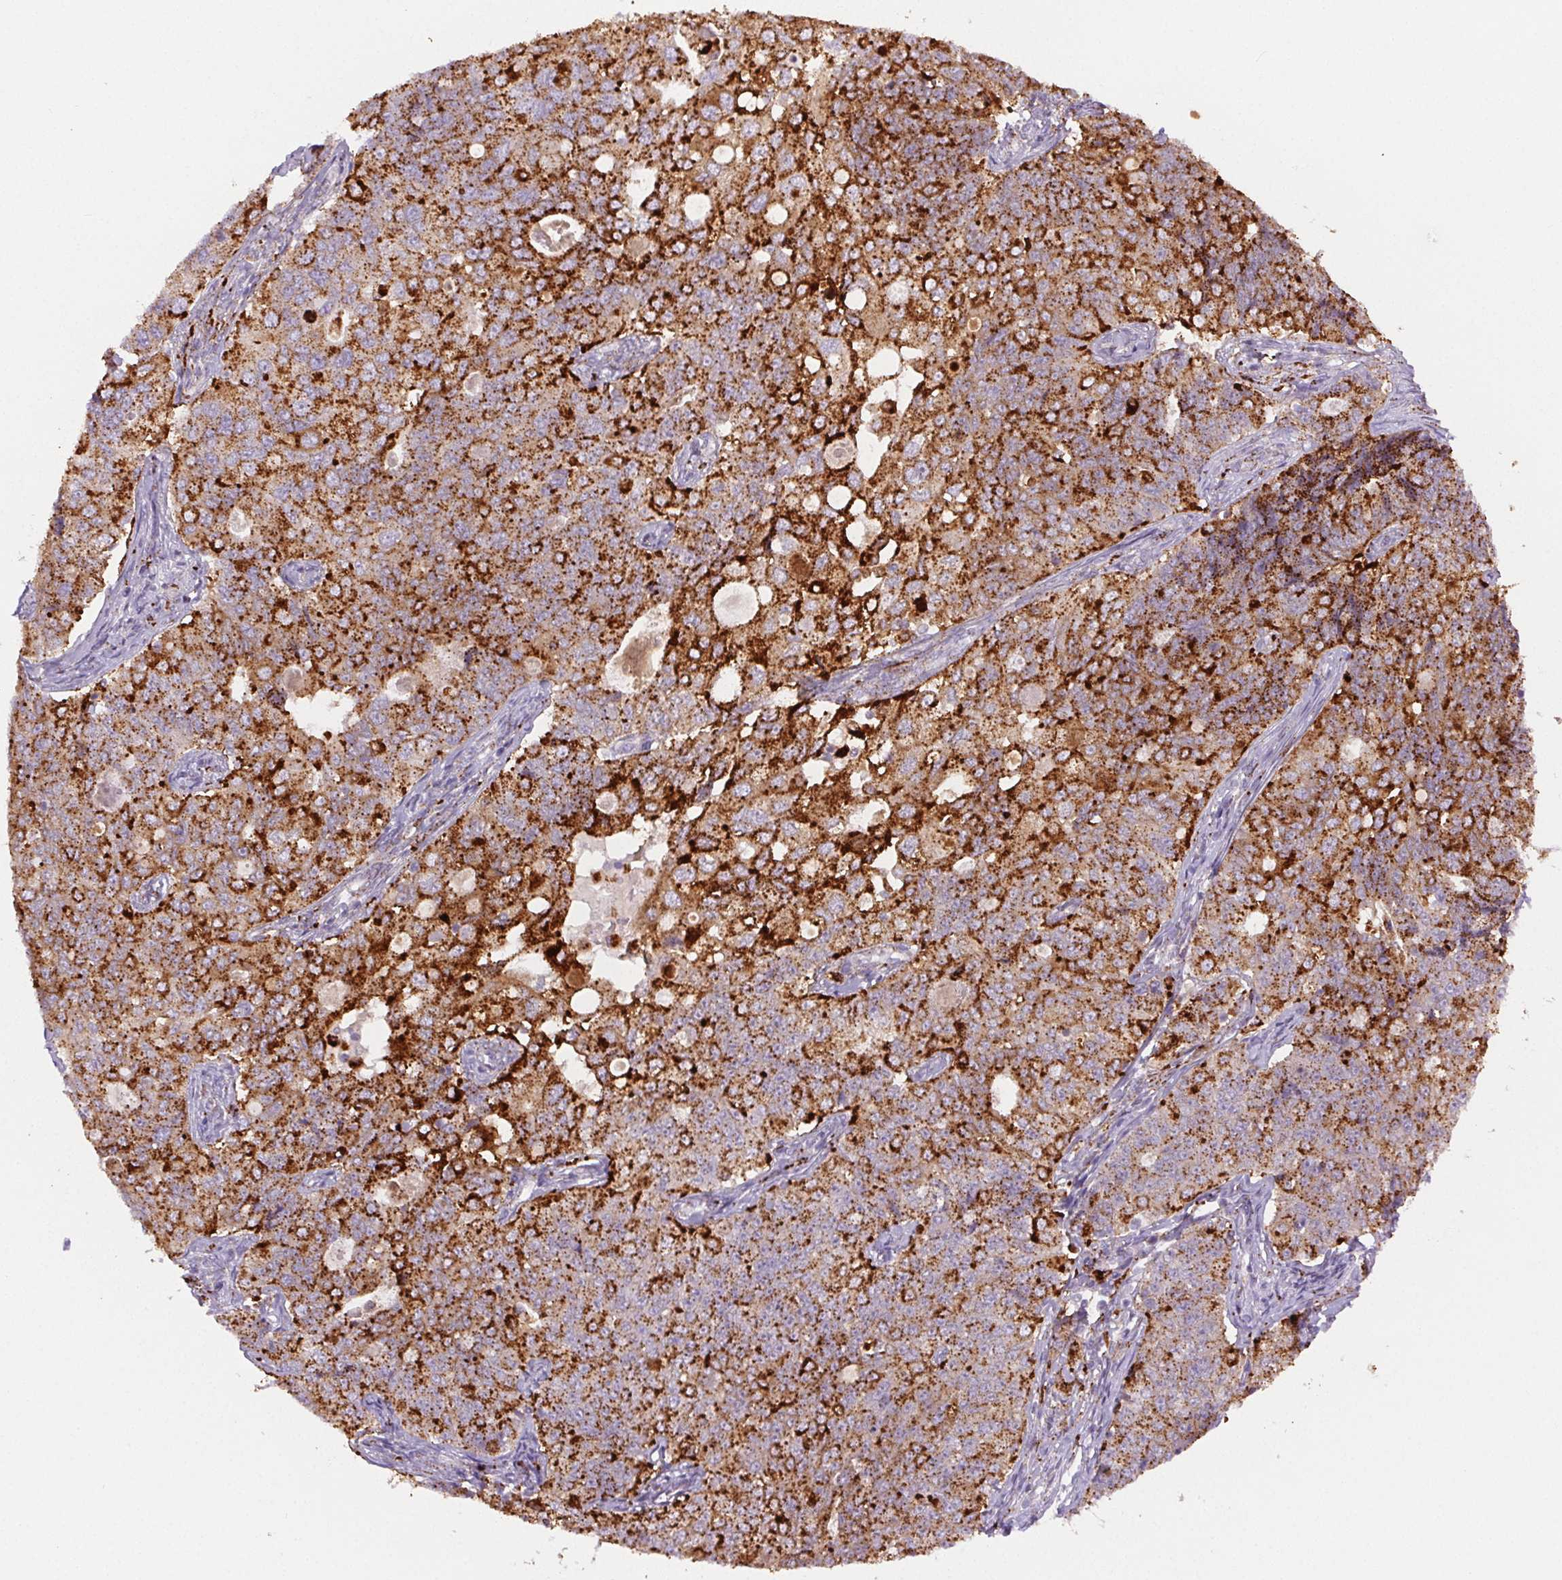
{"staining": {"intensity": "strong", "quantity": ">75%", "location": "cytoplasmic/membranous"}, "tissue": "endometrial cancer", "cell_type": "Tumor cells", "image_type": "cancer", "snomed": [{"axis": "morphology", "description": "Adenocarcinoma, NOS"}, {"axis": "topography", "description": "Endometrium"}], "caption": "There is high levels of strong cytoplasmic/membranous staining in tumor cells of adenocarcinoma (endometrial), as demonstrated by immunohistochemical staining (brown color).", "gene": "SCPEP1", "patient": {"sex": "female", "age": 43}}